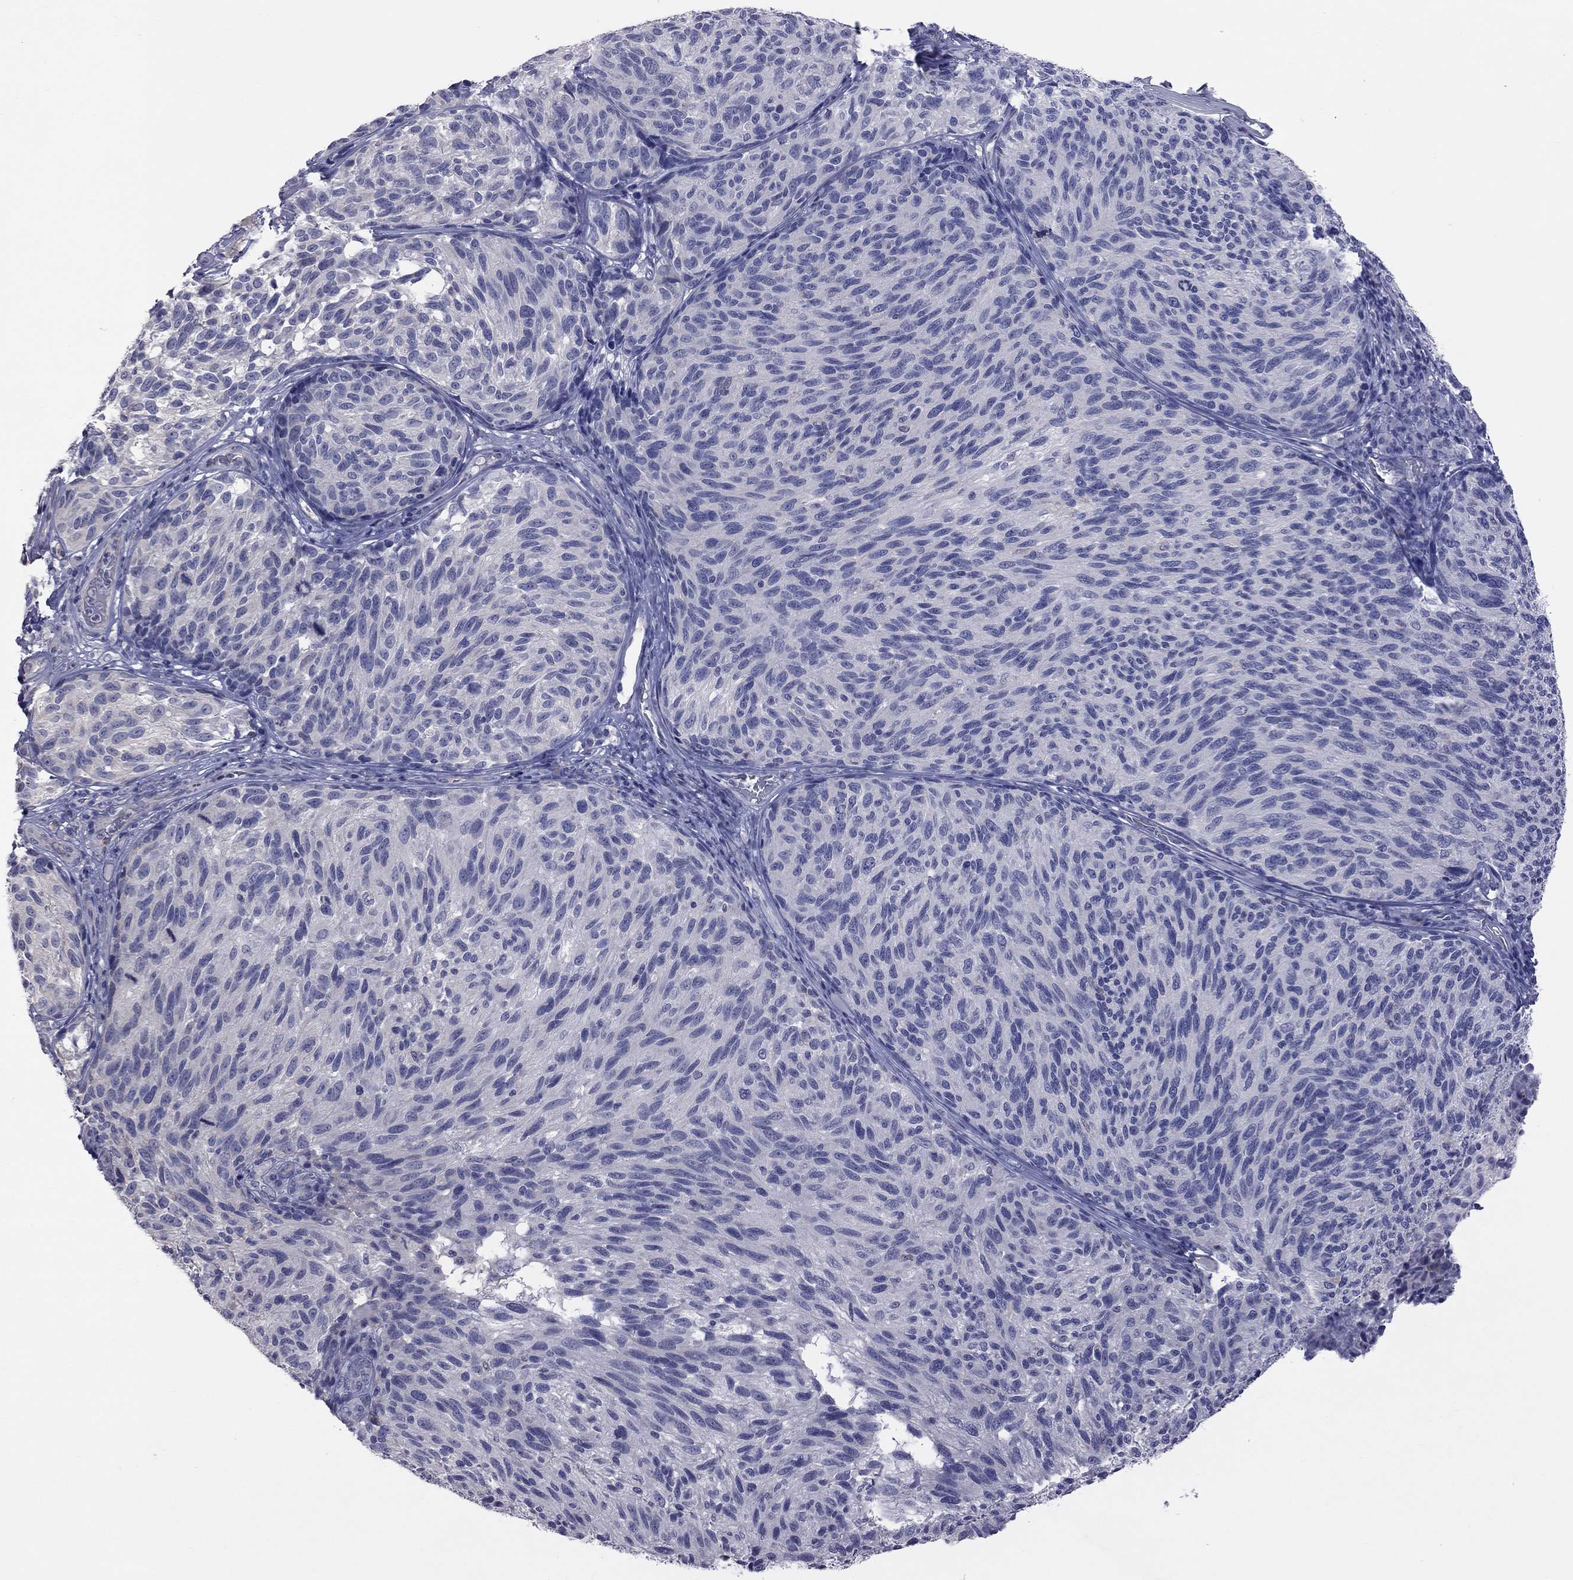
{"staining": {"intensity": "negative", "quantity": "none", "location": "none"}, "tissue": "melanoma", "cell_type": "Tumor cells", "image_type": "cancer", "snomed": [{"axis": "morphology", "description": "Malignant melanoma, NOS"}, {"axis": "topography", "description": "Skin"}], "caption": "Tumor cells show no significant staining in melanoma.", "gene": "HYLS1", "patient": {"sex": "female", "age": 73}}